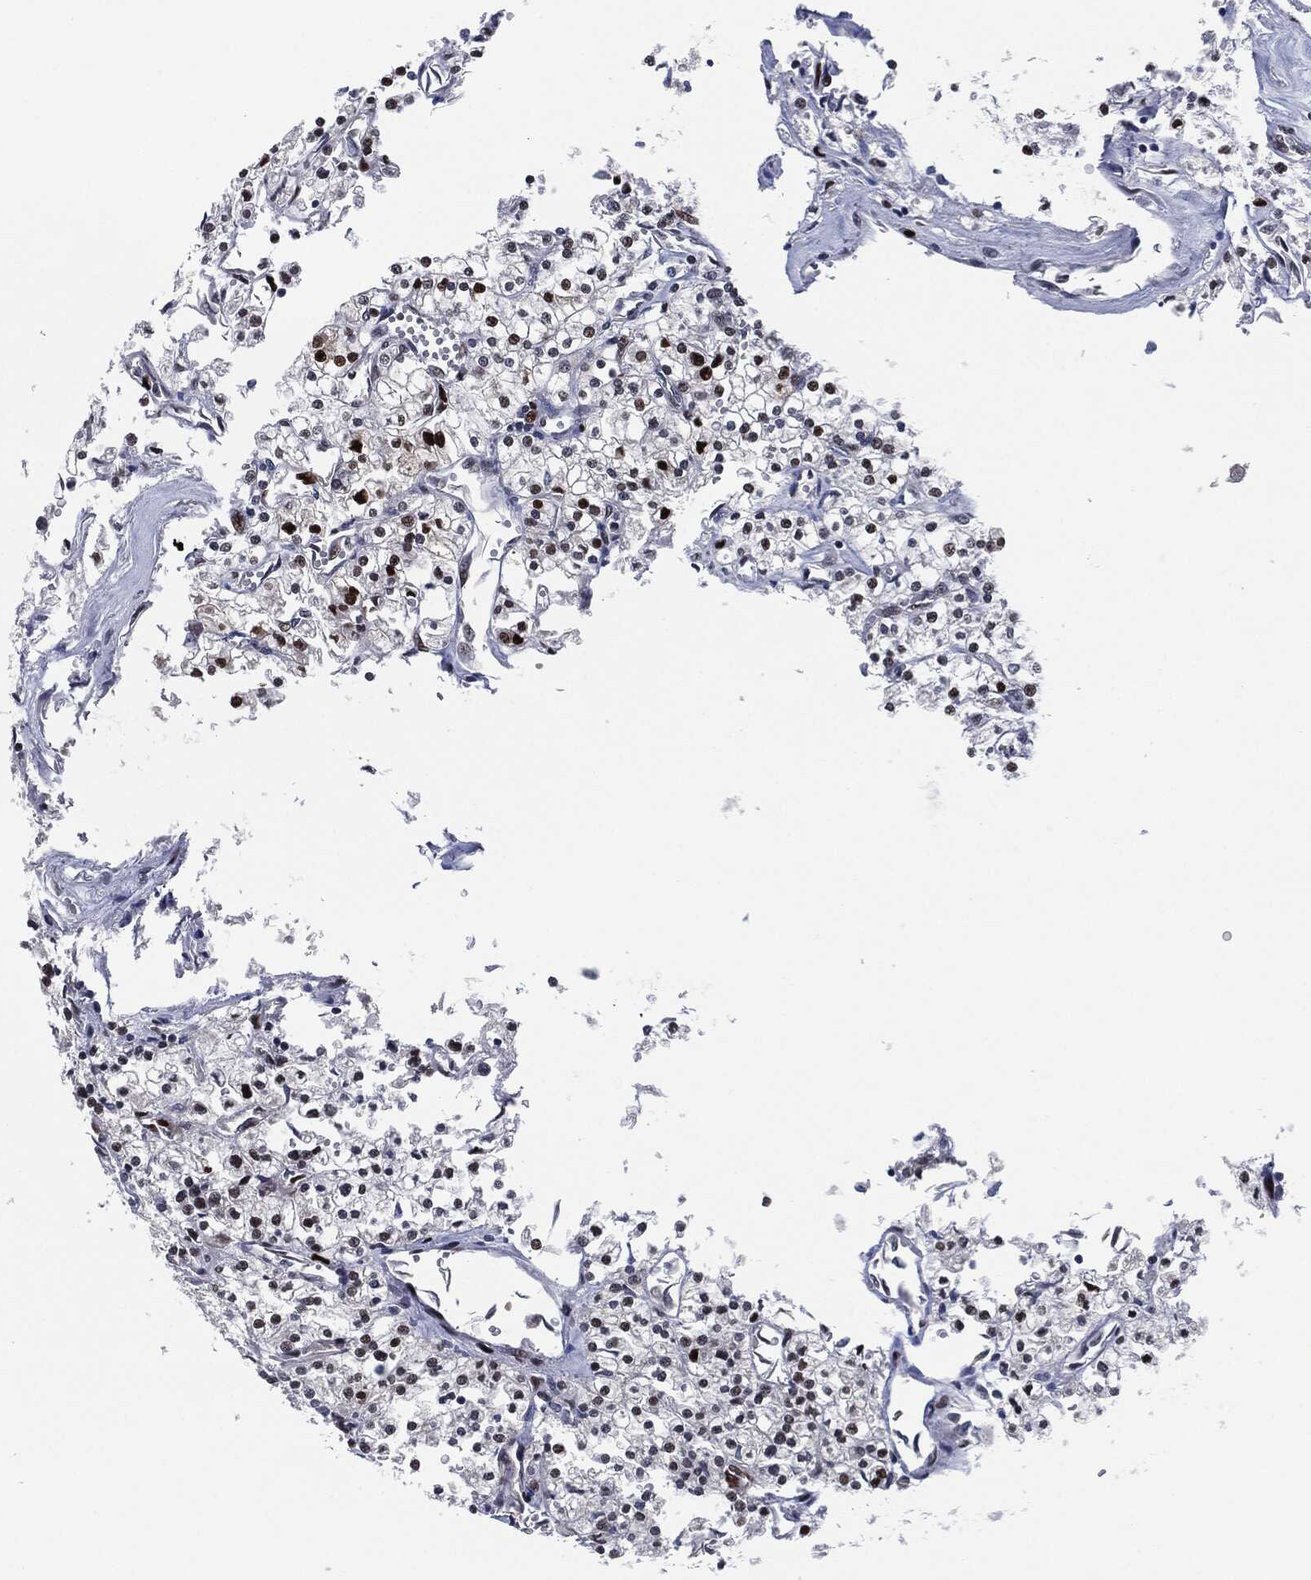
{"staining": {"intensity": "strong", "quantity": "<25%", "location": "nuclear"}, "tissue": "renal cancer", "cell_type": "Tumor cells", "image_type": "cancer", "snomed": [{"axis": "morphology", "description": "Adenocarcinoma, NOS"}, {"axis": "topography", "description": "Kidney"}], "caption": "Strong nuclear expression is appreciated in approximately <25% of tumor cells in renal adenocarcinoma. The staining was performed using DAB (3,3'-diaminobenzidine) to visualize the protein expression in brown, while the nuclei were stained in blue with hematoxylin (Magnification: 20x).", "gene": "PCNA", "patient": {"sex": "male", "age": 80}}